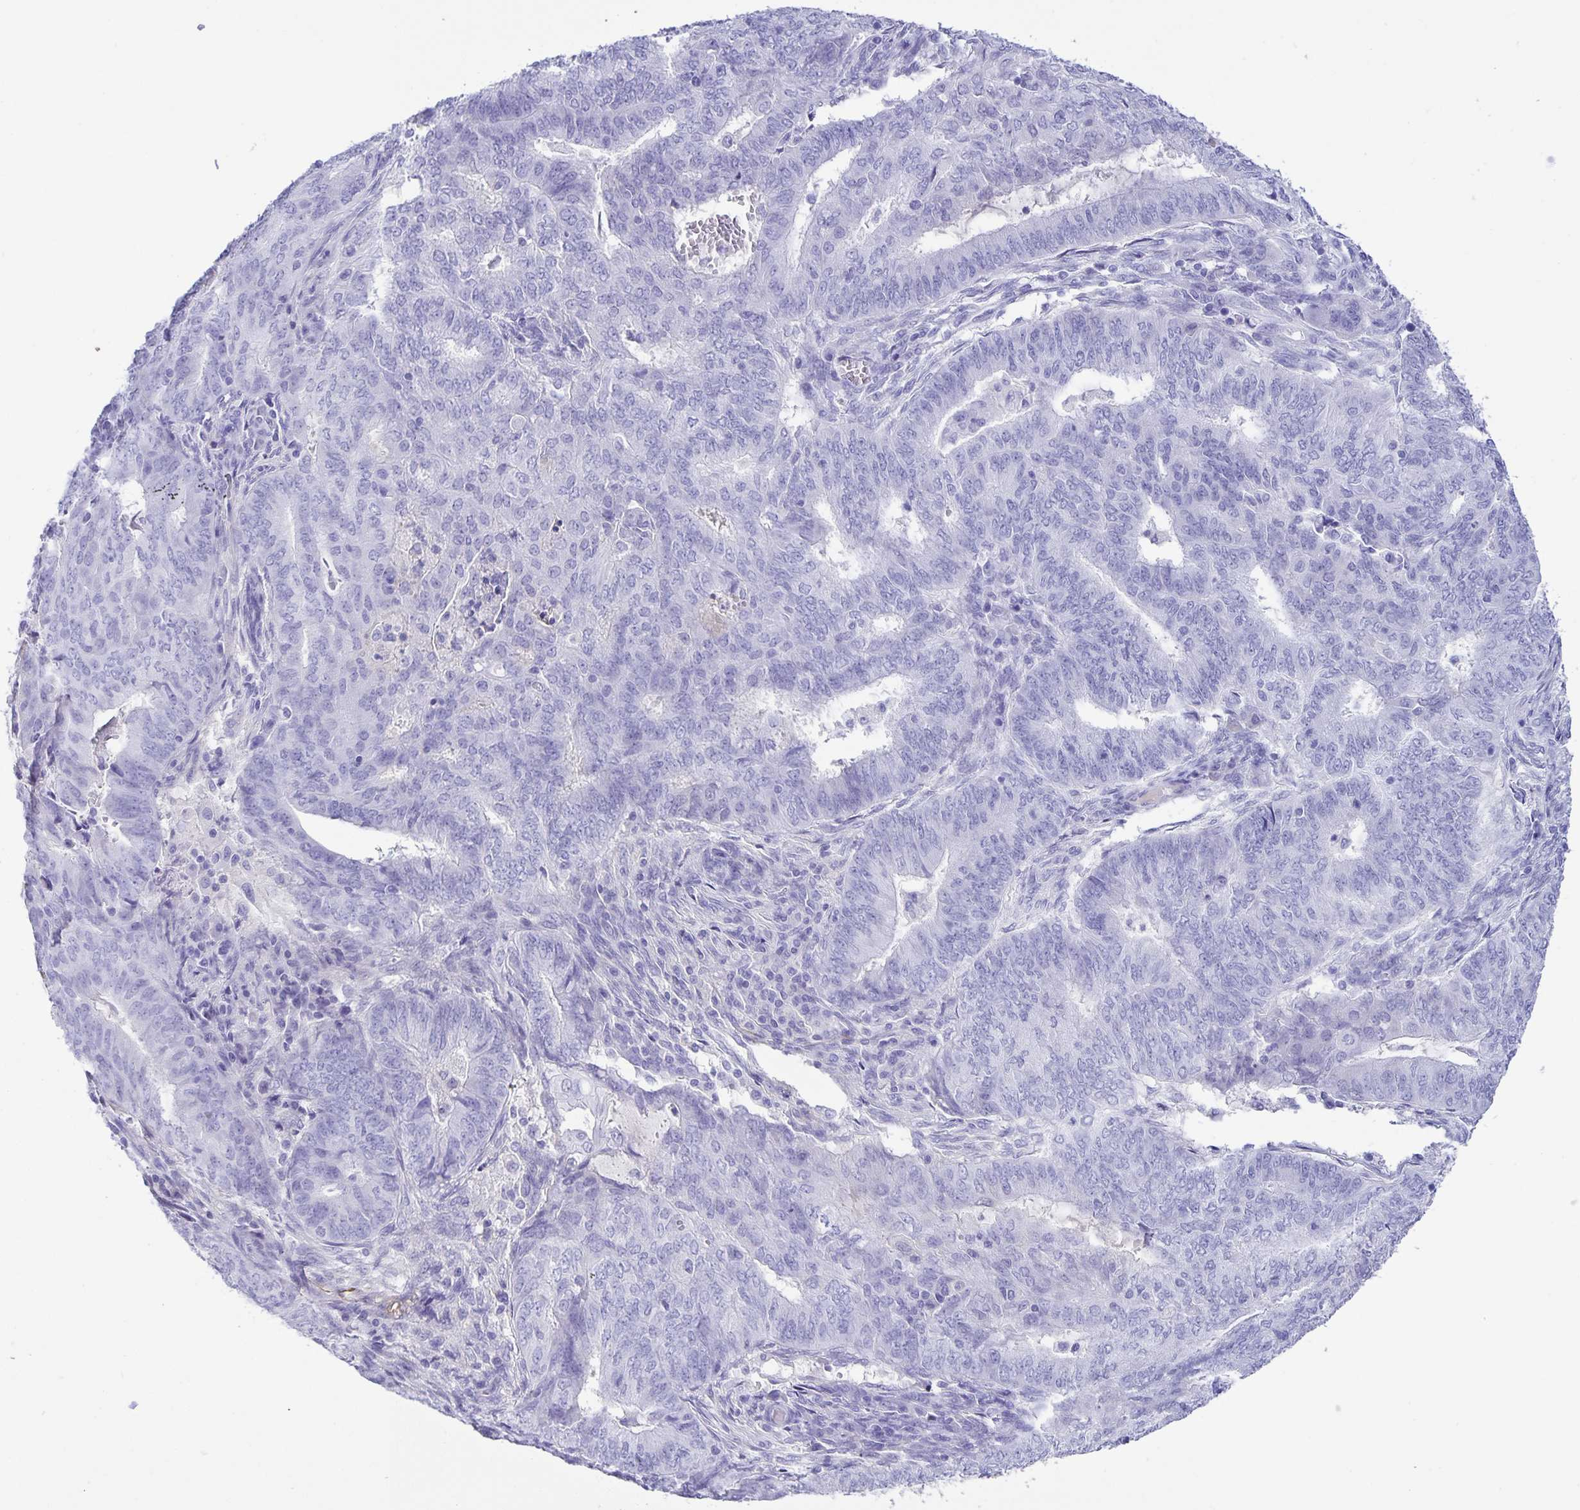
{"staining": {"intensity": "negative", "quantity": "none", "location": "none"}, "tissue": "endometrial cancer", "cell_type": "Tumor cells", "image_type": "cancer", "snomed": [{"axis": "morphology", "description": "Adenocarcinoma, NOS"}, {"axis": "topography", "description": "Endometrium"}], "caption": "Immunohistochemistry histopathology image of neoplastic tissue: endometrial cancer (adenocarcinoma) stained with DAB (3,3'-diaminobenzidine) exhibits no significant protein expression in tumor cells.", "gene": "UBQLN3", "patient": {"sex": "female", "age": 62}}